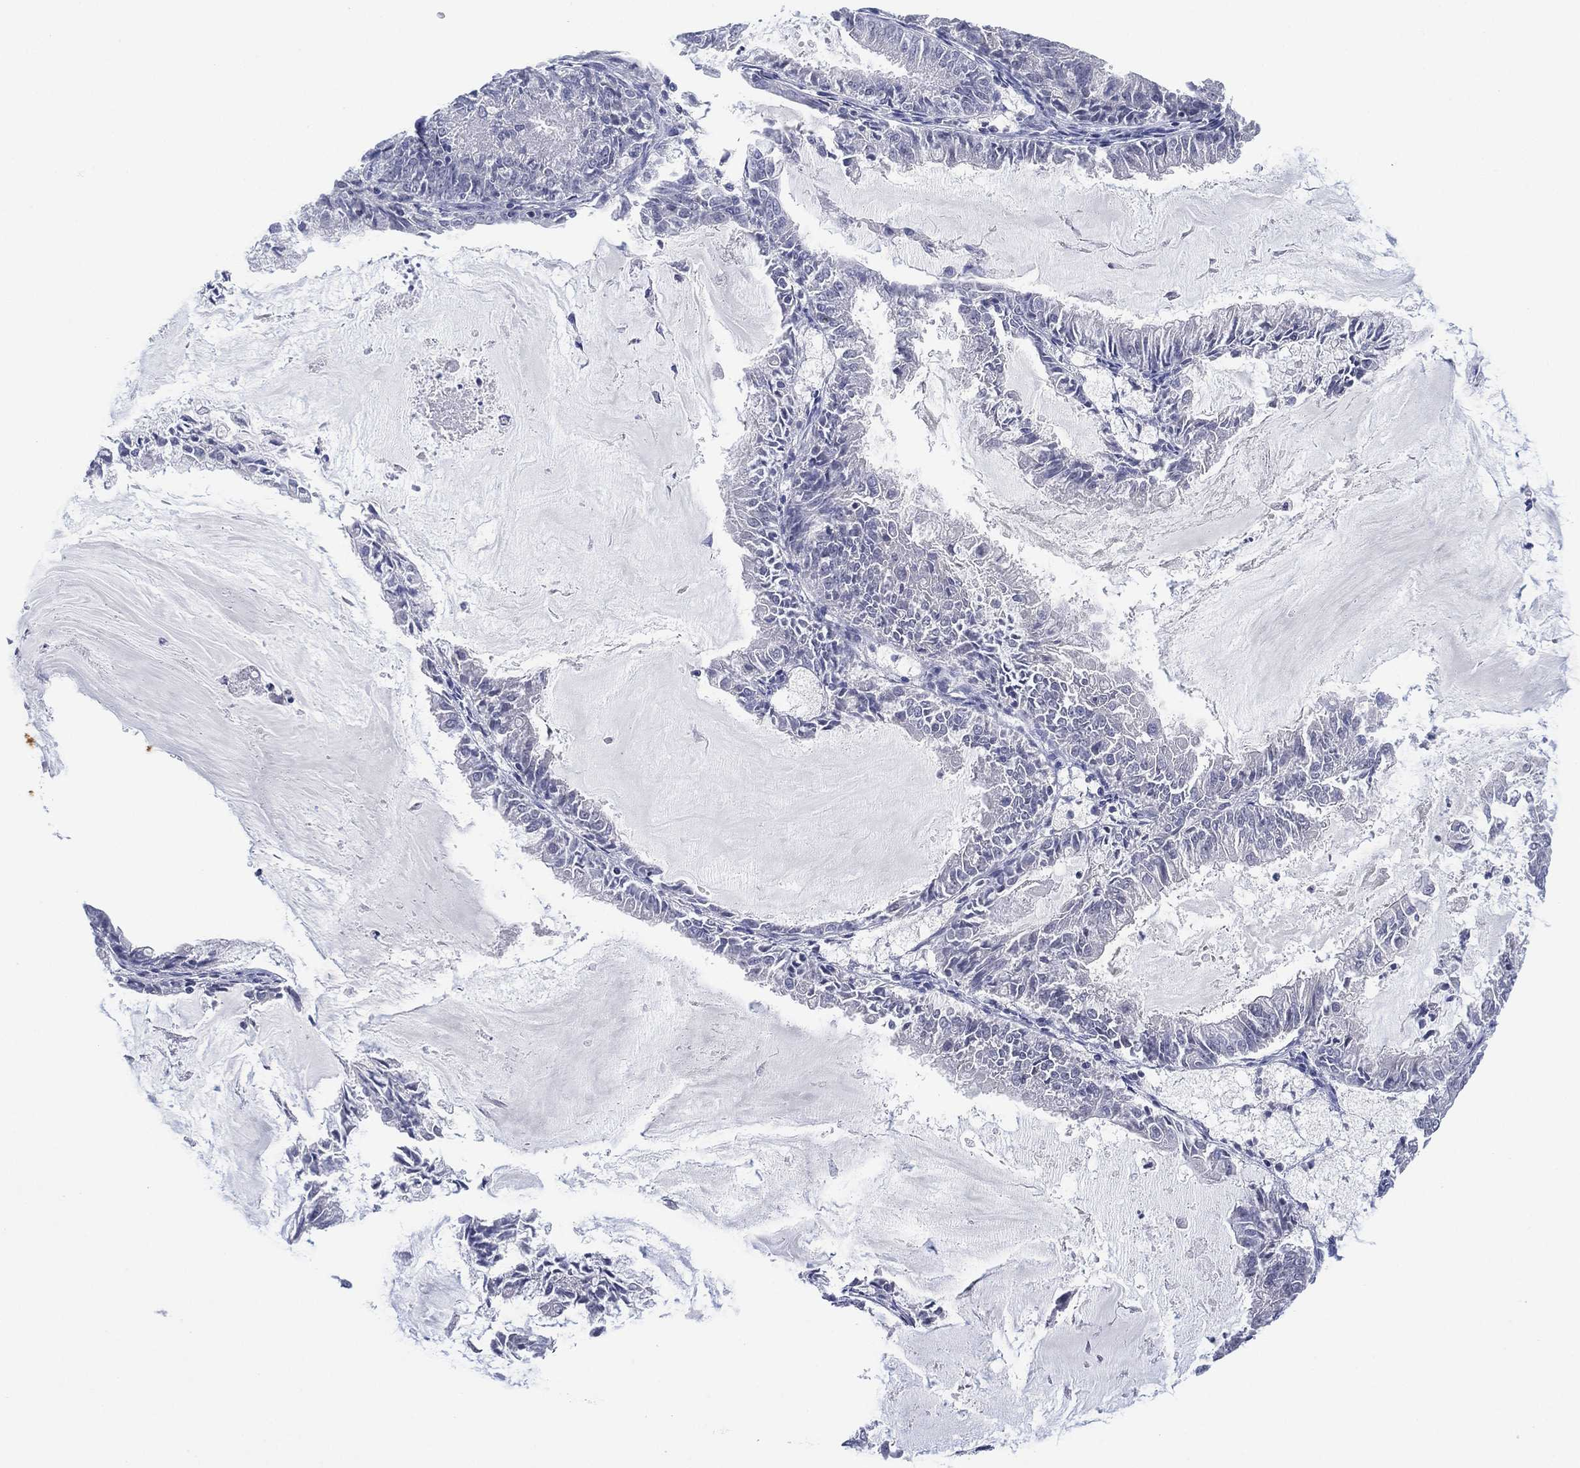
{"staining": {"intensity": "negative", "quantity": "none", "location": "none"}, "tissue": "endometrial cancer", "cell_type": "Tumor cells", "image_type": "cancer", "snomed": [{"axis": "morphology", "description": "Adenocarcinoma, NOS"}, {"axis": "topography", "description": "Endometrium"}], "caption": "A photomicrograph of endometrial cancer (adenocarcinoma) stained for a protein displays no brown staining in tumor cells. Brightfield microscopy of IHC stained with DAB (brown) and hematoxylin (blue), captured at high magnification.", "gene": "SEPTIN1", "patient": {"sex": "female", "age": 57}}